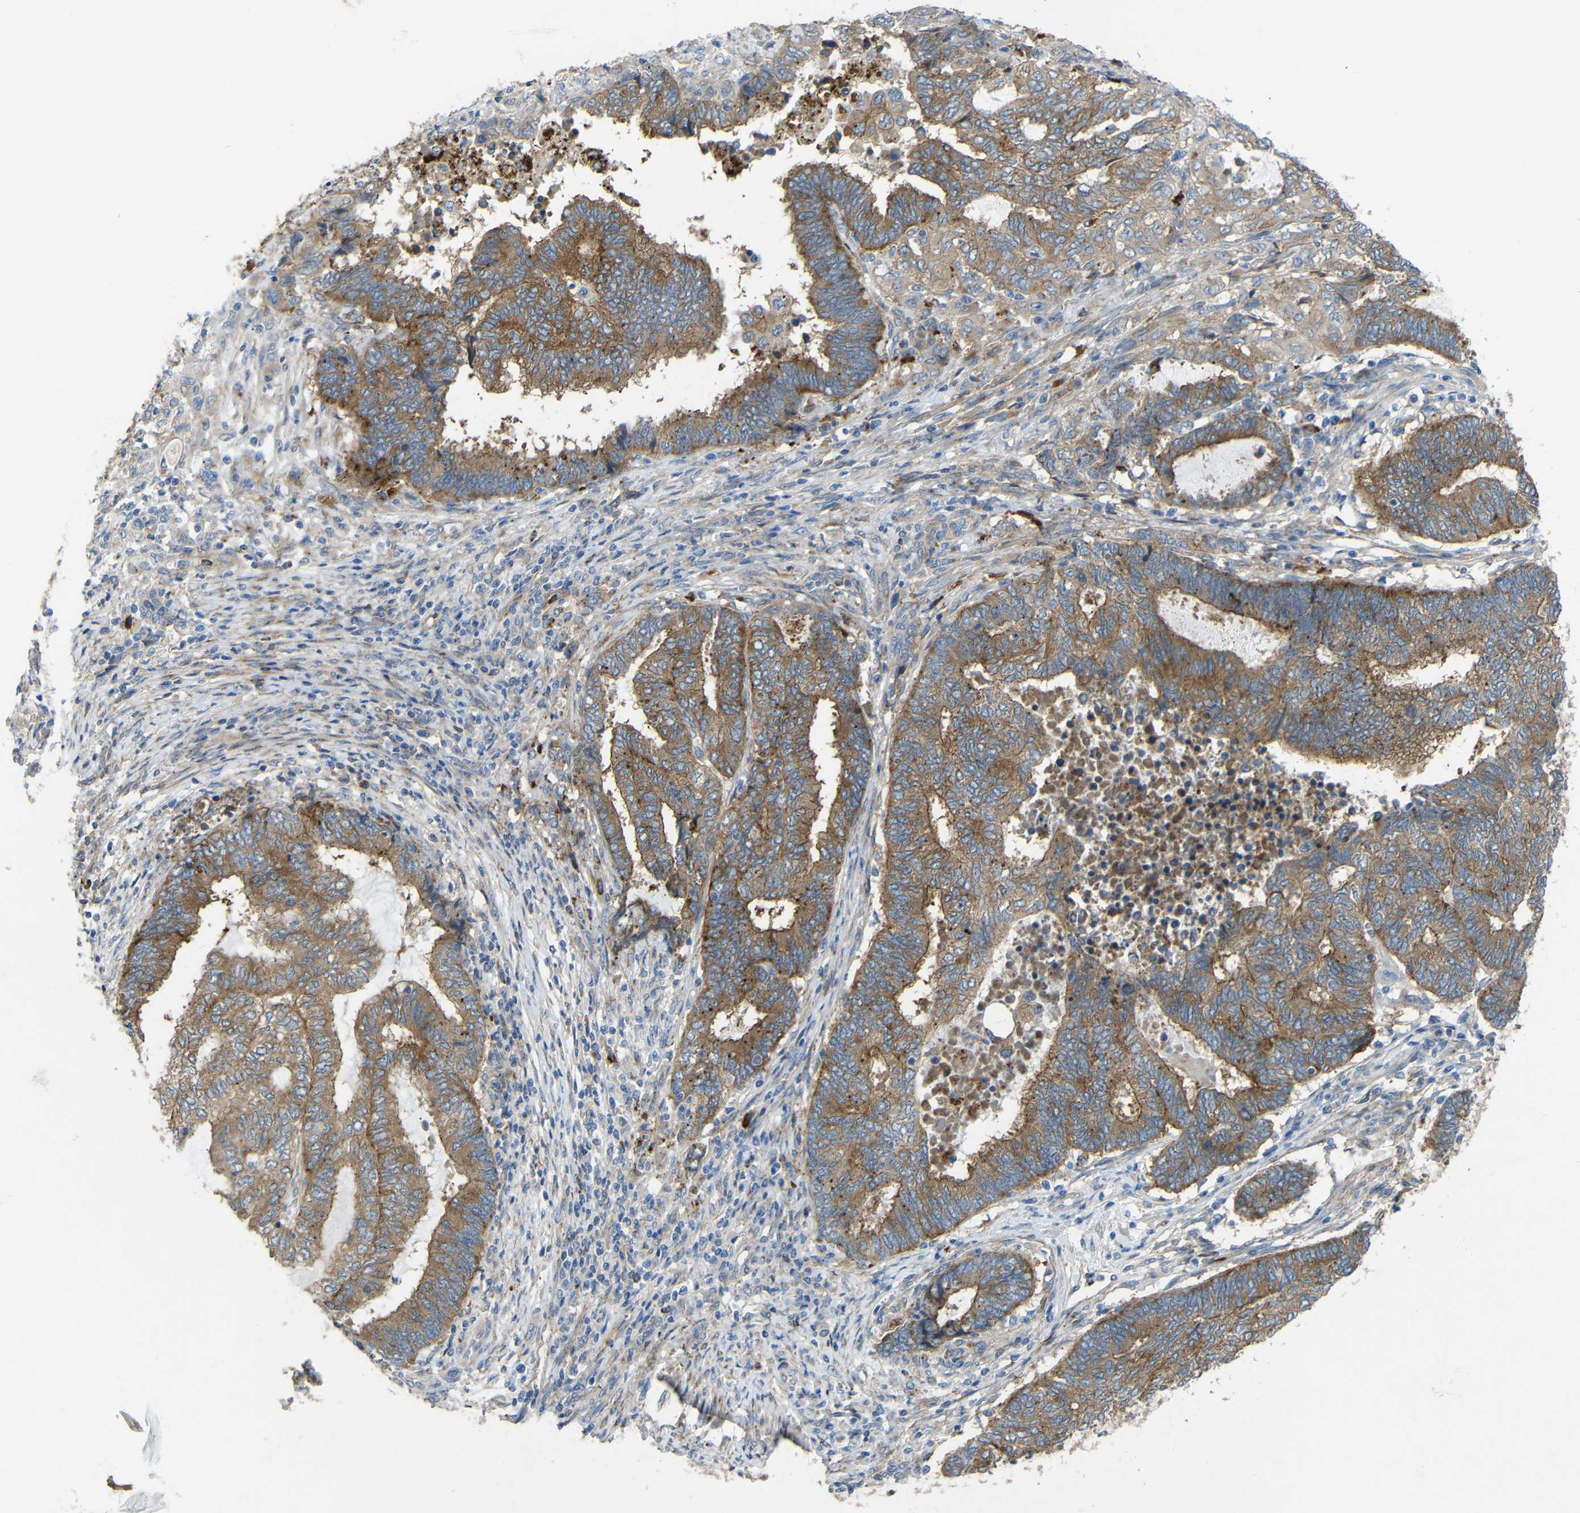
{"staining": {"intensity": "moderate", "quantity": ">75%", "location": "cytoplasmic/membranous"}, "tissue": "endometrial cancer", "cell_type": "Tumor cells", "image_type": "cancer", "snomed": [{"axis": "morphology", "description": "Adenocarcinoma, NOS"}, {"axis": "topography", "description": "Uterus"}, {"axis": "topography", "description": "Endometrium"}], "caption": "Endometrial cancer (adenocarcinoma) stained with a protein marker exhibits moderate staining in tumor cells.", "gene": "SYPL1", "patient": {"sex": "female", "age": 70}}